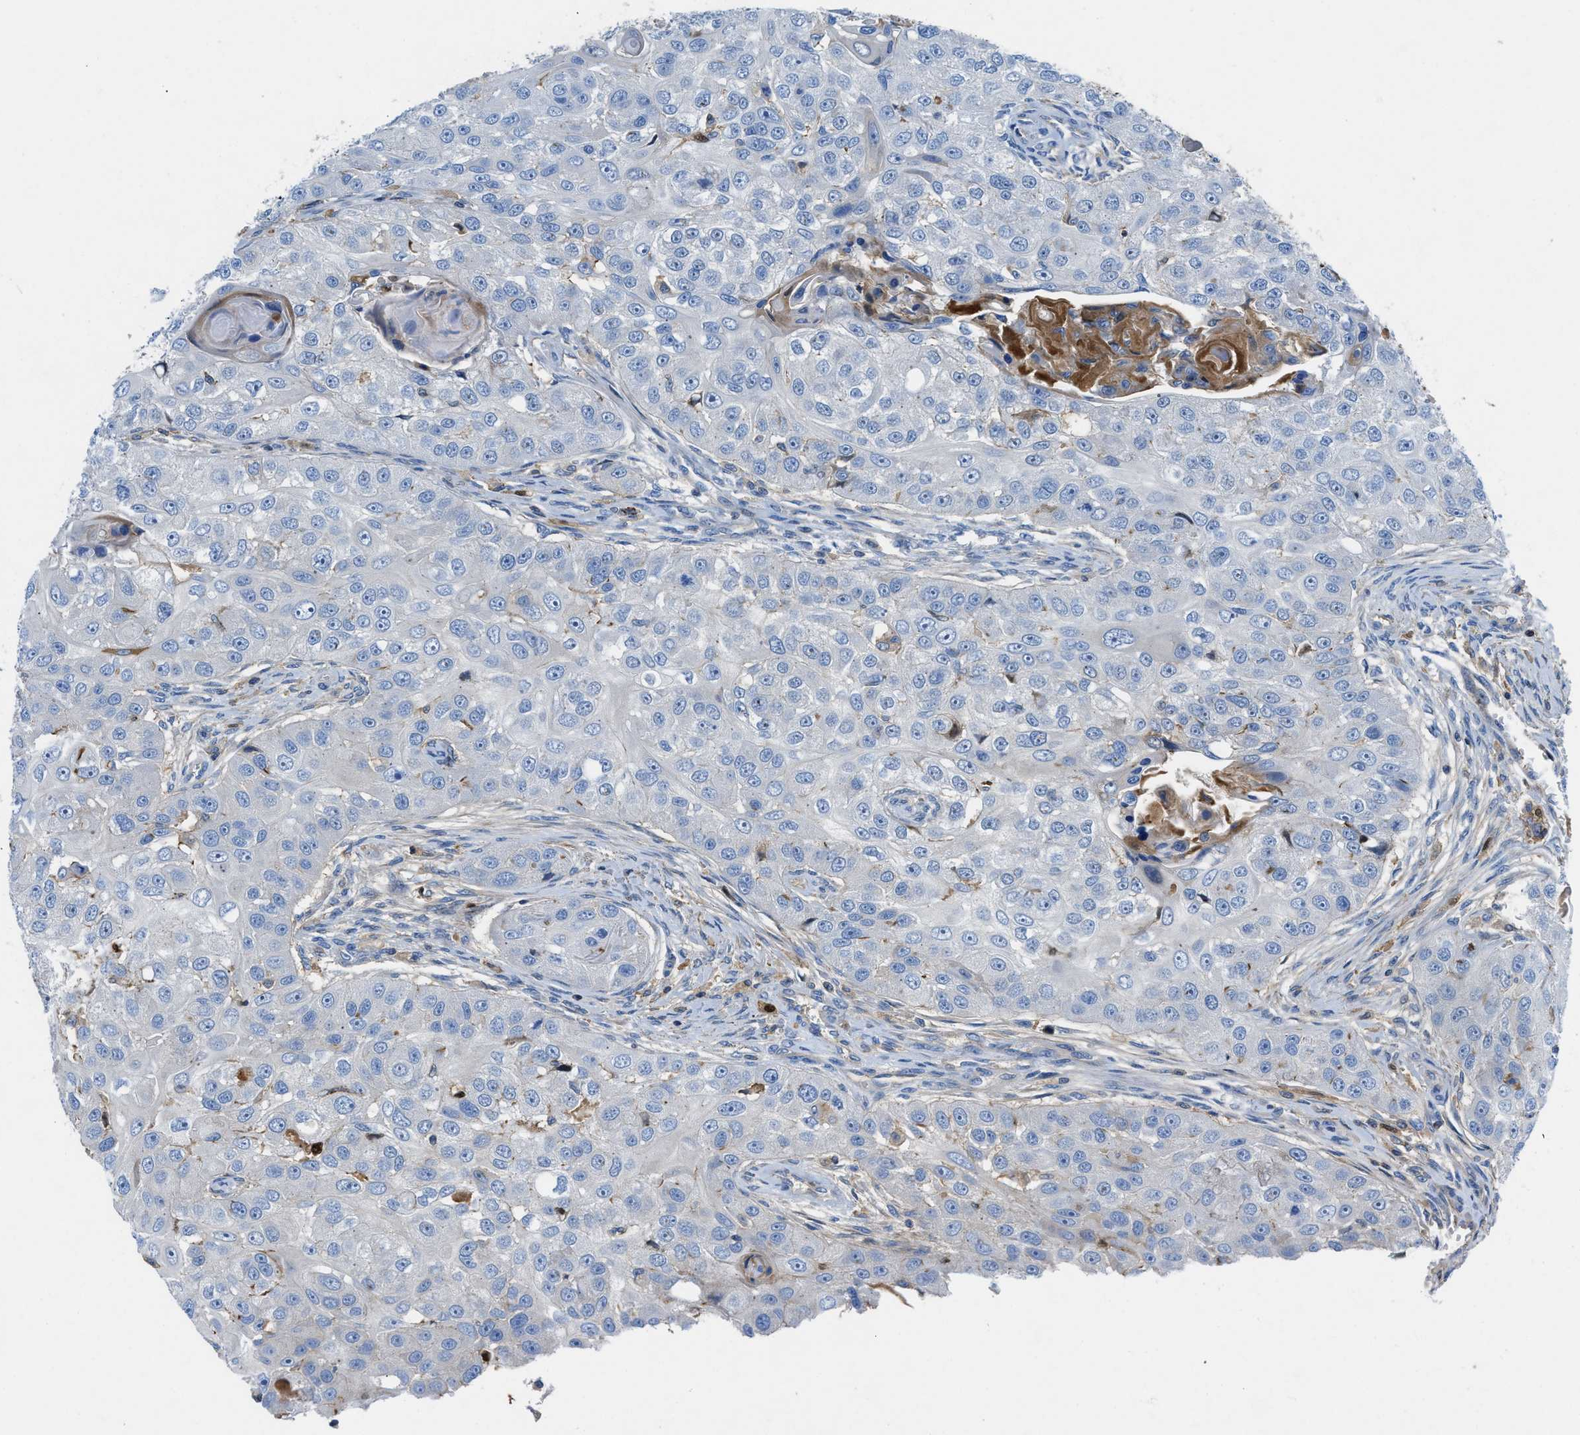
{"staining": {"intensity": "negative", "quantity": "none", "location": "none"}, "tissue": "head and neck cancer", "cell_type": "Tumor cells", "image_type": "cancer", "snomed": [{"axis": "morphology", "description": "Normal tissue, NOS"}, {"axis": "morphology", "description": "Squamous cell carcinoma, NOS"}, {"axis": "topography", "description": "Skeletal muscle"}, {"axis": "topography", "description": "Head-Neck"}], "caption": "Immunohistochemistry (IHC) of human head and neck squamous cell carcinoma displays no staining in tumor cells. (Stains: DAB (3,3'-diaminobenzidine) immunohistochemistry with hematoxylin counter stain, Microscopy: brightfield microscopy at high magnification).", "gene": "ATP6V0D1", "patient": {"sex": "male", "age": 51}}